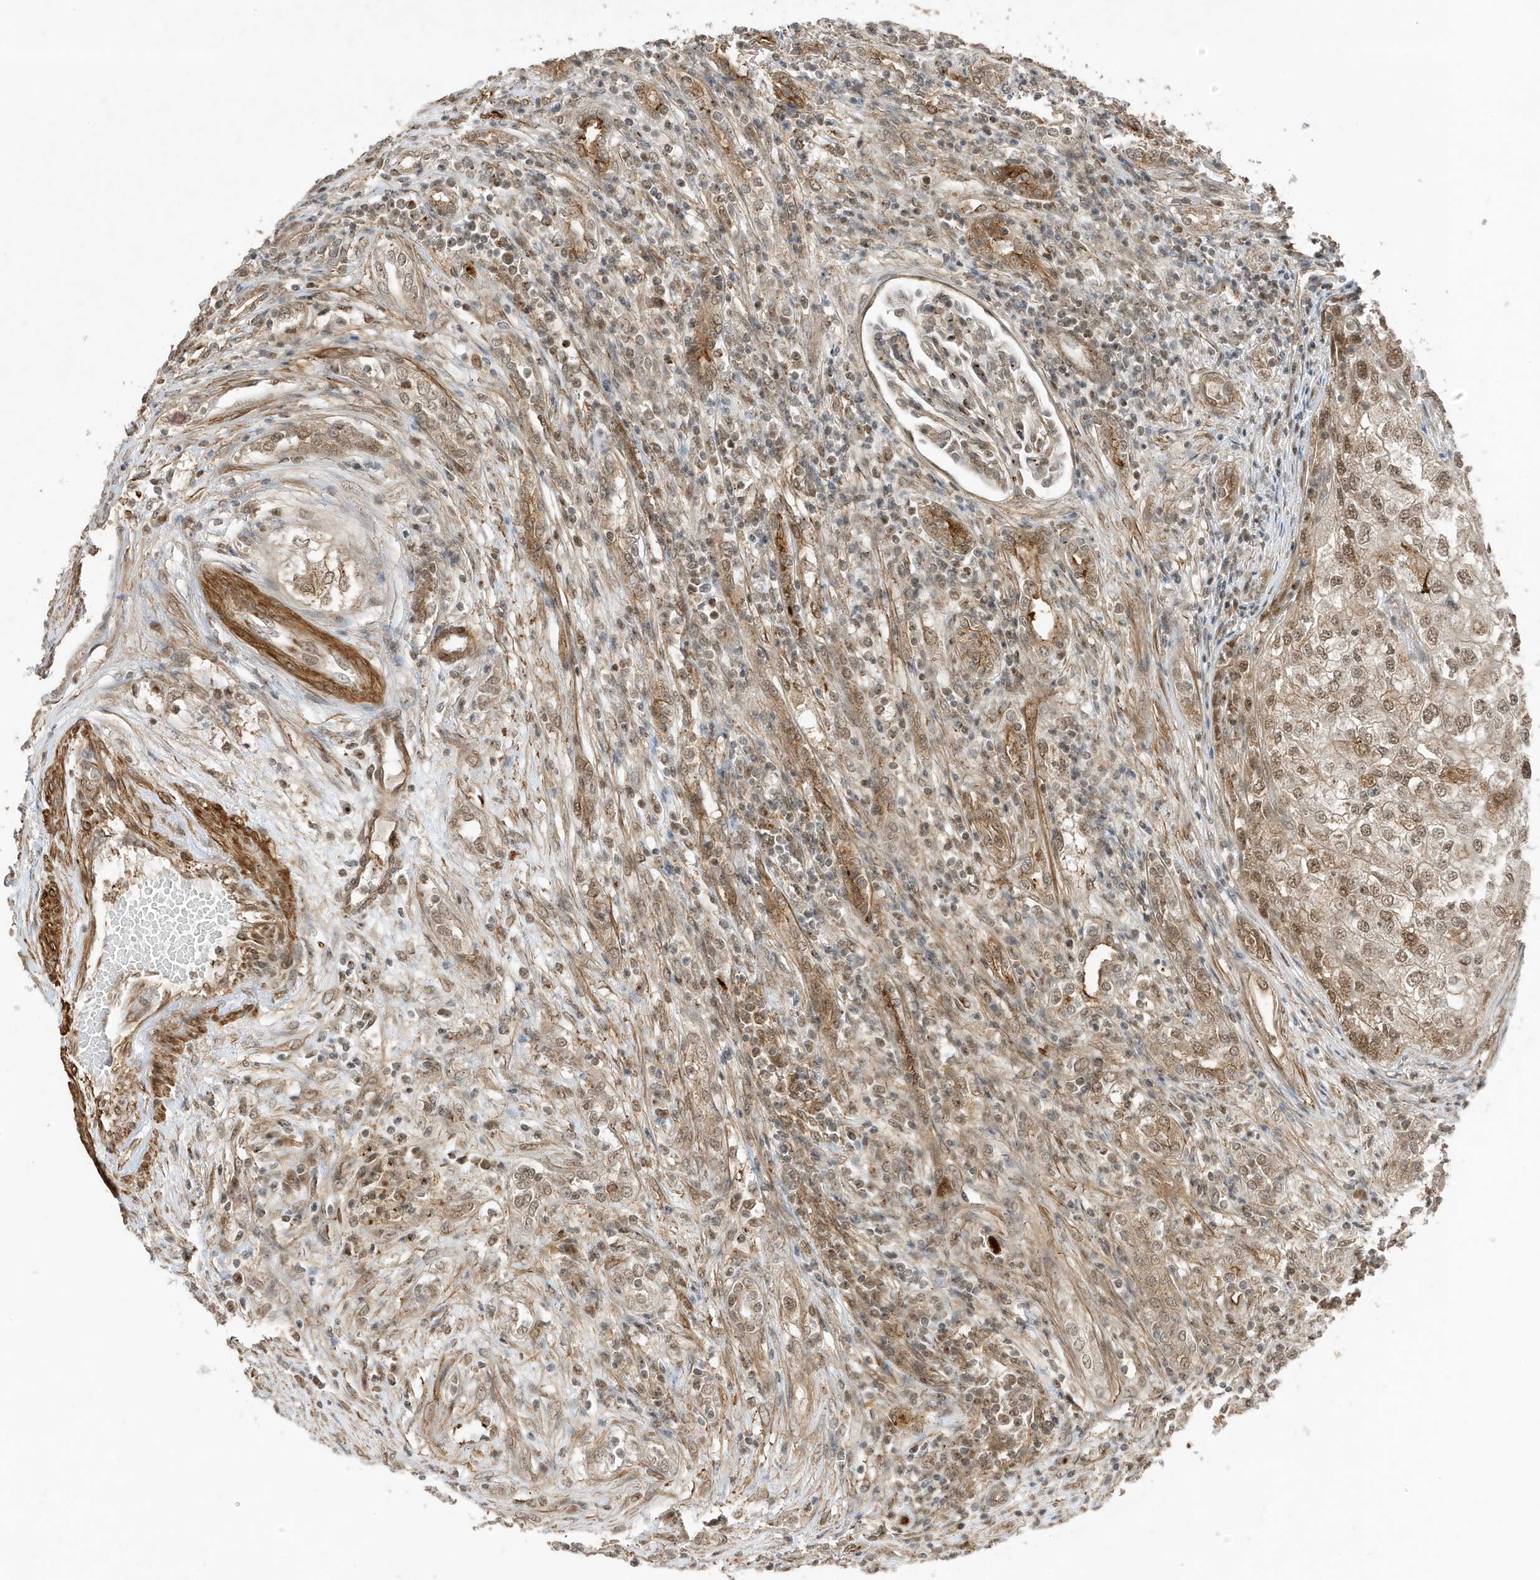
{"staining": {"intensity": "weak", "quantity": ">75%", "location": "nuclear"}, "tissue": "renal cancer", "cell_type": "Tumor cells", "image_type": "cancer", "snomed": [{"axis": "morphology", "description": "Adenocarcinoma, NOS"}, {"axis": "topography", "description": "Kidney"}], "caption": "A low amount of weak nuclear staining is seen in about >75% of tumor cells in renal cancer (adenocarcinoma) tissue.", "gene": "MAST3", "patient": {"sex": "female", "age": 54}}